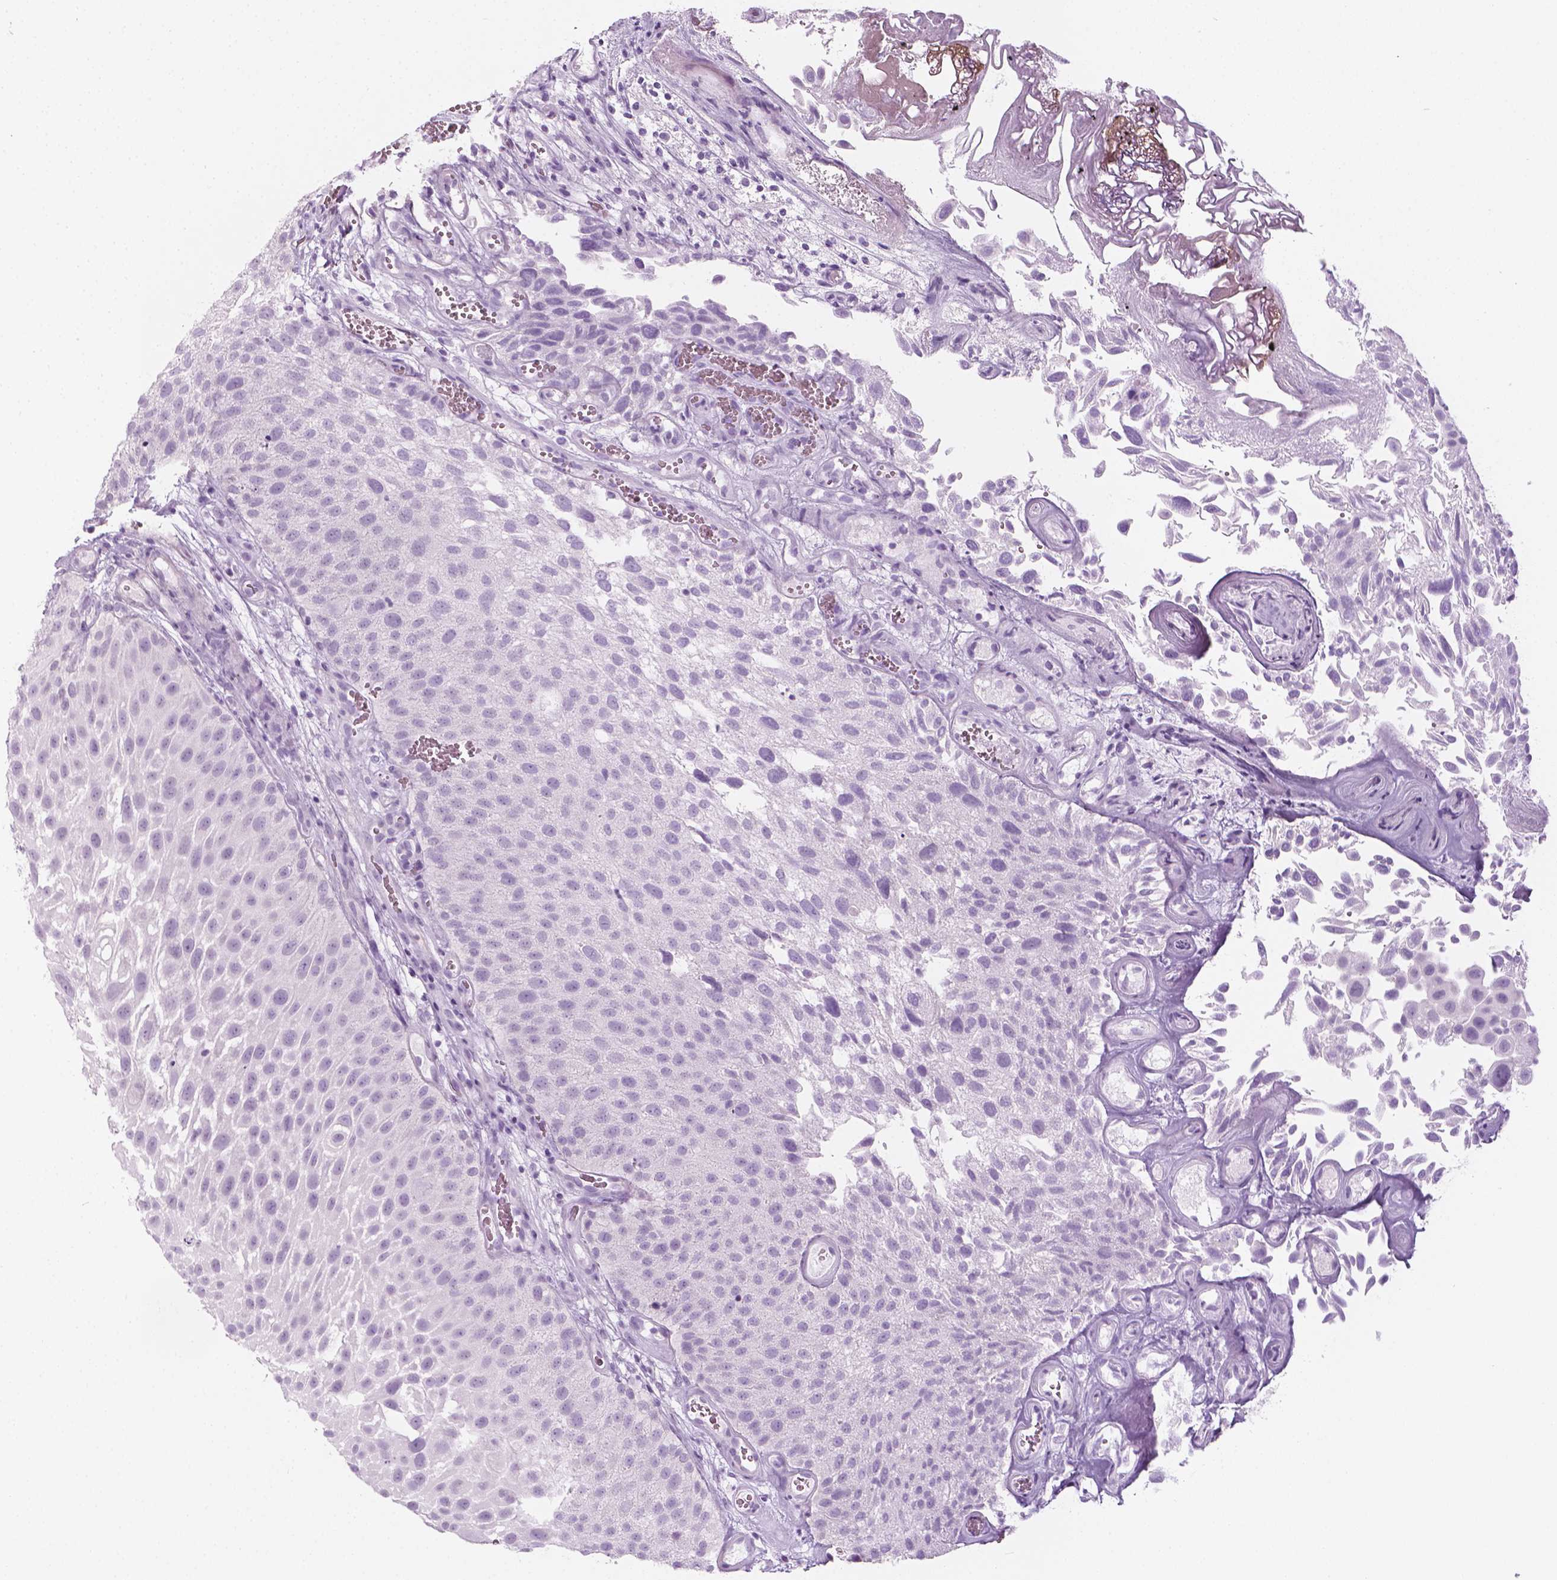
{"staining": {"intensity": "negative", "quantity": "none", "location": "none"}, "tissue": "urothelial cancer", "cell_type": "Tumor cells", "image_type": "cancer", "snomed": [{"axis": "morphology", "description": "Urothelial carcinoma, Low grade"}, {"axis": "topography", "description": "Urinary bladder"}], "caption": "Immunohistochemistry of human urothelial carcinoma (low-grade) exhibits no expression in tumor cells. (DAB (3,3'-diaminobenzidine) immunohistochemistry (IHC), high magnification).", "gene": "SCG3", "patient": {"sex": "male", "age": 72}}